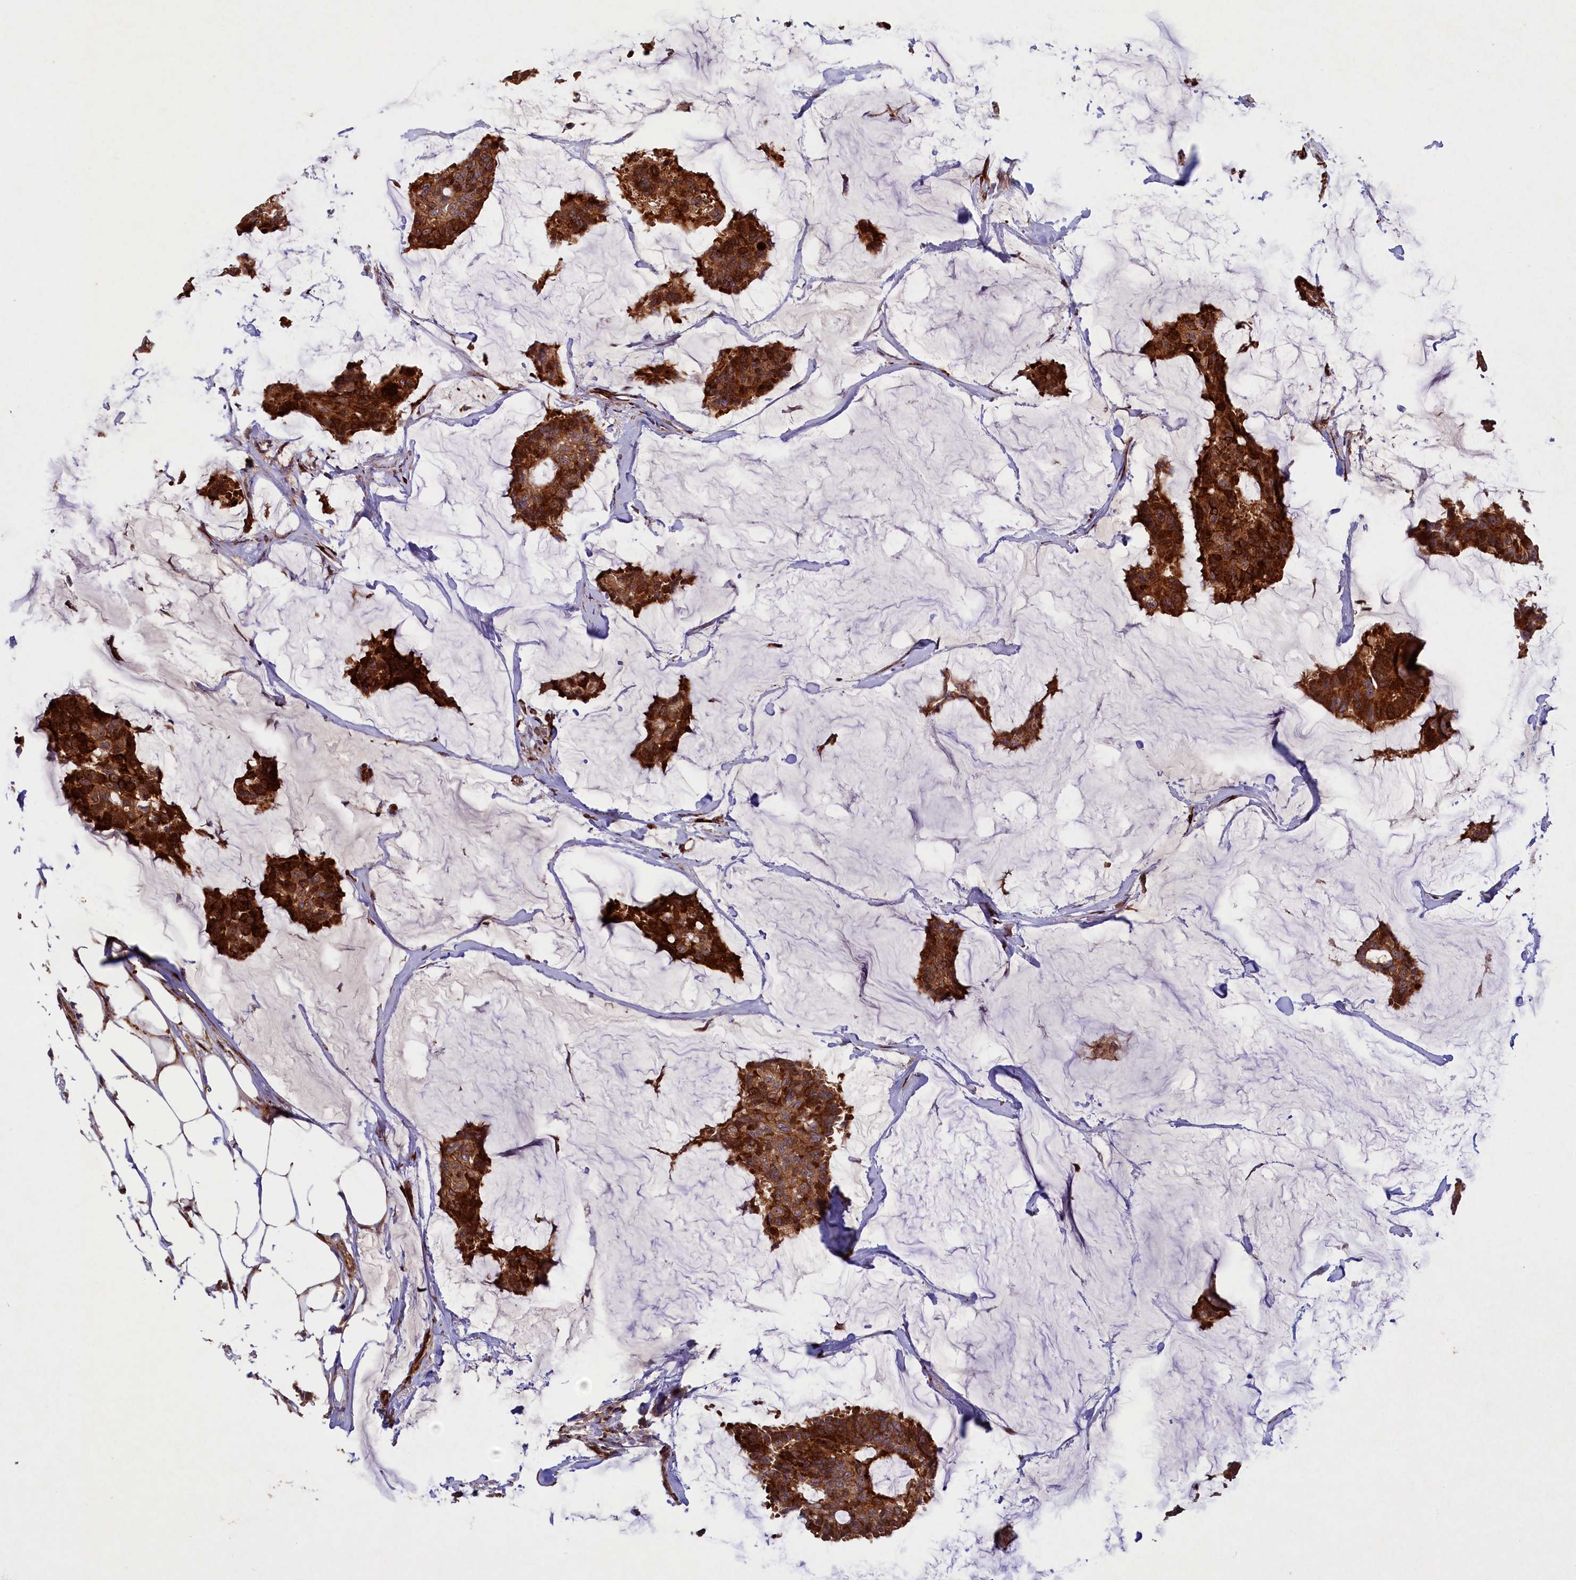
{"staining": {"intensity": "strong", "quantity": ">75%", "location": "cytoplasmic/membranous"}, "tissue": "breast cancer", "cell_type": "Tumor cells", "image_type": "cancer", "snomed": [{"axis": "morphology", "description": "Duct carcinoma"}, {"axis": "topography", "description": "Breast"}], "caption": "Protein staining of breast cancer tissue reveals strong cytoplasmic/membranous staining in about >75% of tumor cells. (DAB IHC, brown staining for protein, blue staining for nuclei).", "gene": "ARRDC4", "patient": {"sex": "female", "age": 93}}